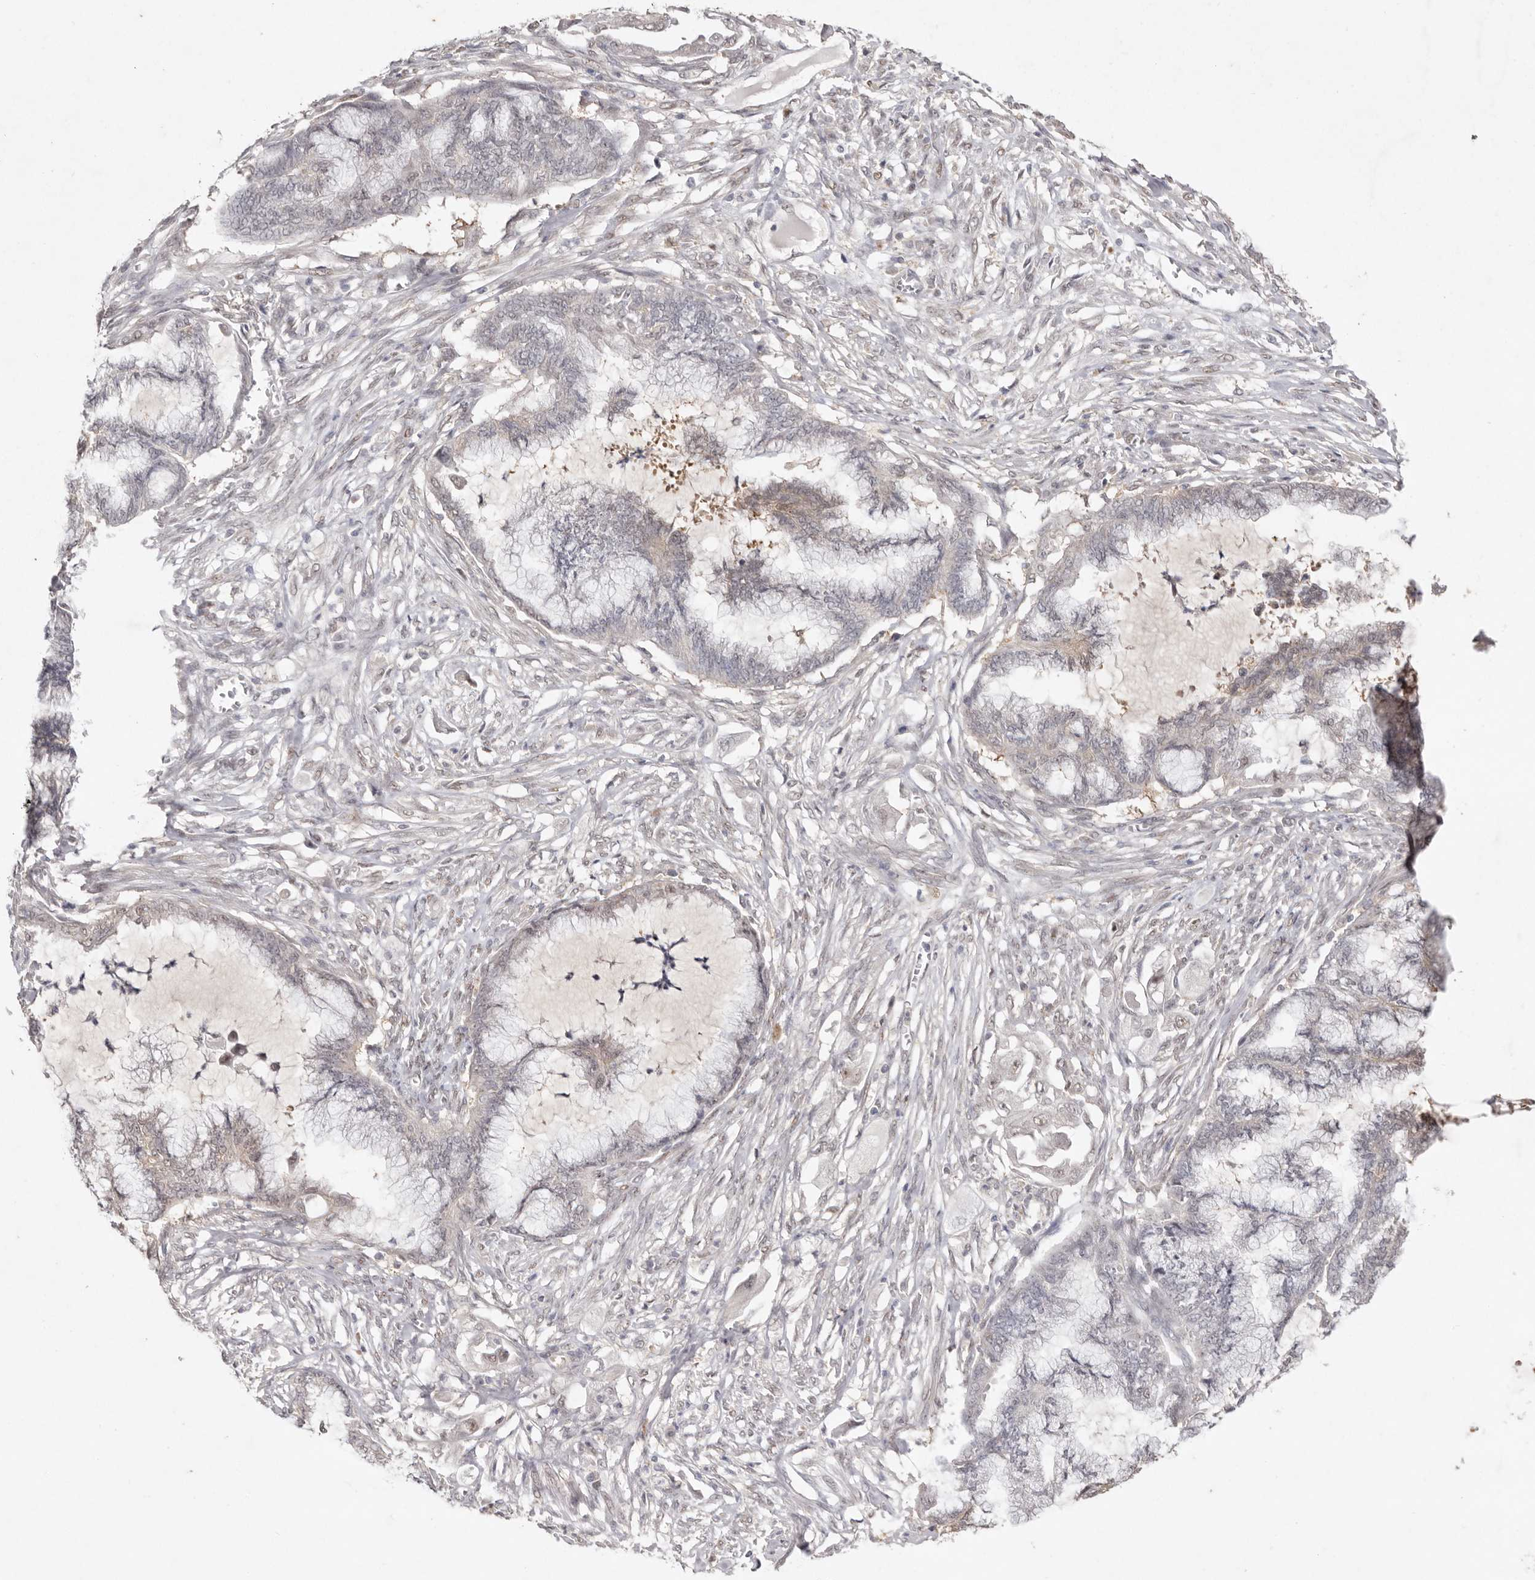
{"staining": {"intensity": "weak", "quantity": "<25%", "location": "cytoplasmic/membranous,nuclear"}, "tissue": "endometrial cancer", "cell_type": "Tumor cells", "image_type": "cancer", "snomed": [{"axis": "morphology", "description": "Adenocarcinoma, NOS"}, {"axis": "topography", "description": "Endometrium"}], "caption": "Tumor cells are negative for protein expression in human endometrial cancer (adenocarcinoma). (DAB (3,3'-diaminobenzidine) immunohistochemistry with hematoxylin counter stain).", "gene": "TADA1", "patient": {"sex": "female", "age": 86}}